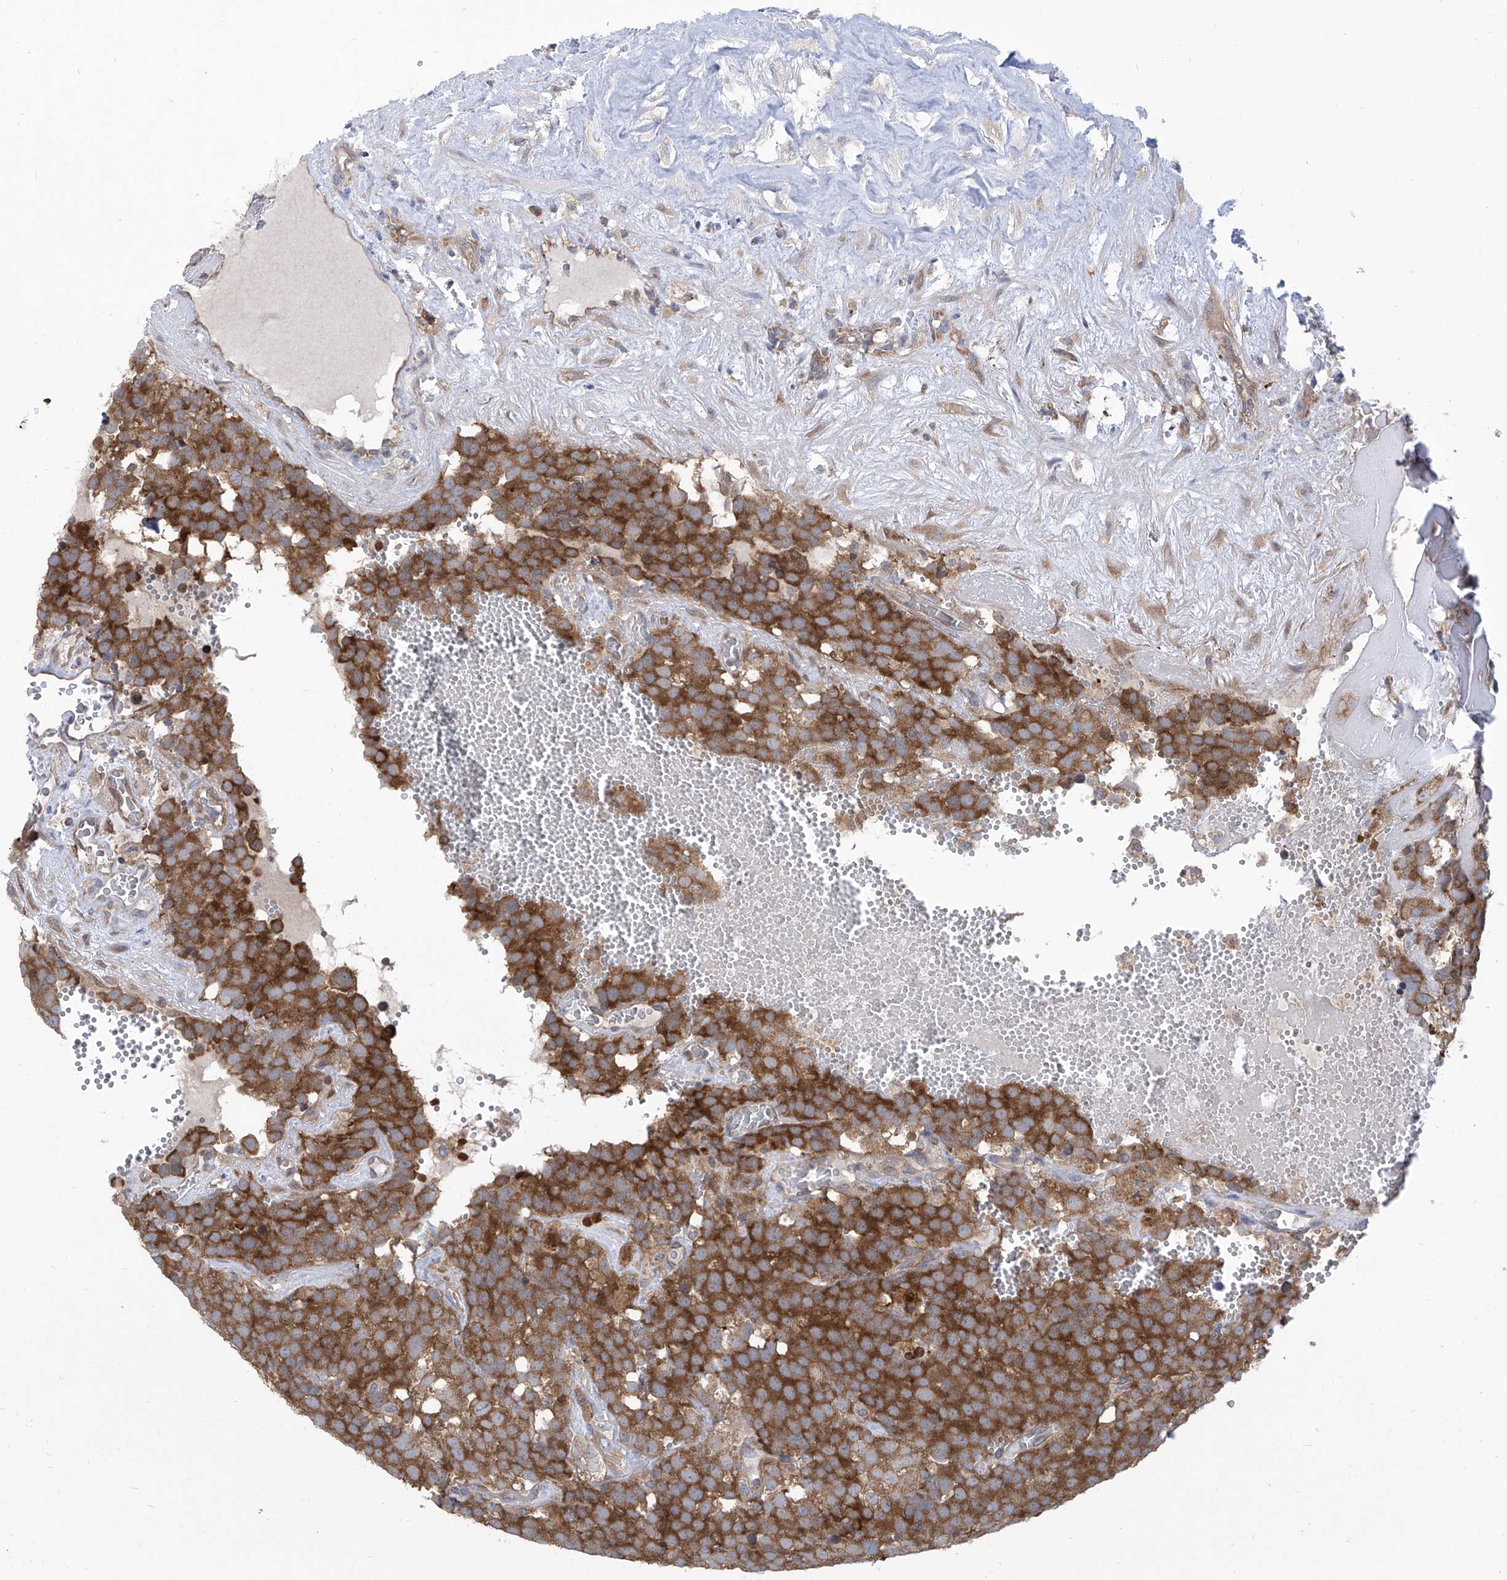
{"staining": {"intensity": "moderate", "quantity": ">75%", "location": "cytoplasmic/membranous"}, "tissue": "testis cancer", "cell_type": "Tumor cells", "image_type": "cancer", "snomed": [{"axis": "morphology", "description": "Seminoma, NOS"}, {"axis": "topography", "description": "Testis"}], "caption": "IHC micrograph of neoplastic tissue: human seminoma (testis) stained using immunohistochemistry (IHC) demonstrates medium levels of moderate protein expression localized specifically in the cytoplasmic/membranous of tumor cells, appearing as a cytoplasmic/membranous brown color.", "gene": "EIF3M", "patient": {"sex": "male", "age": 71}}